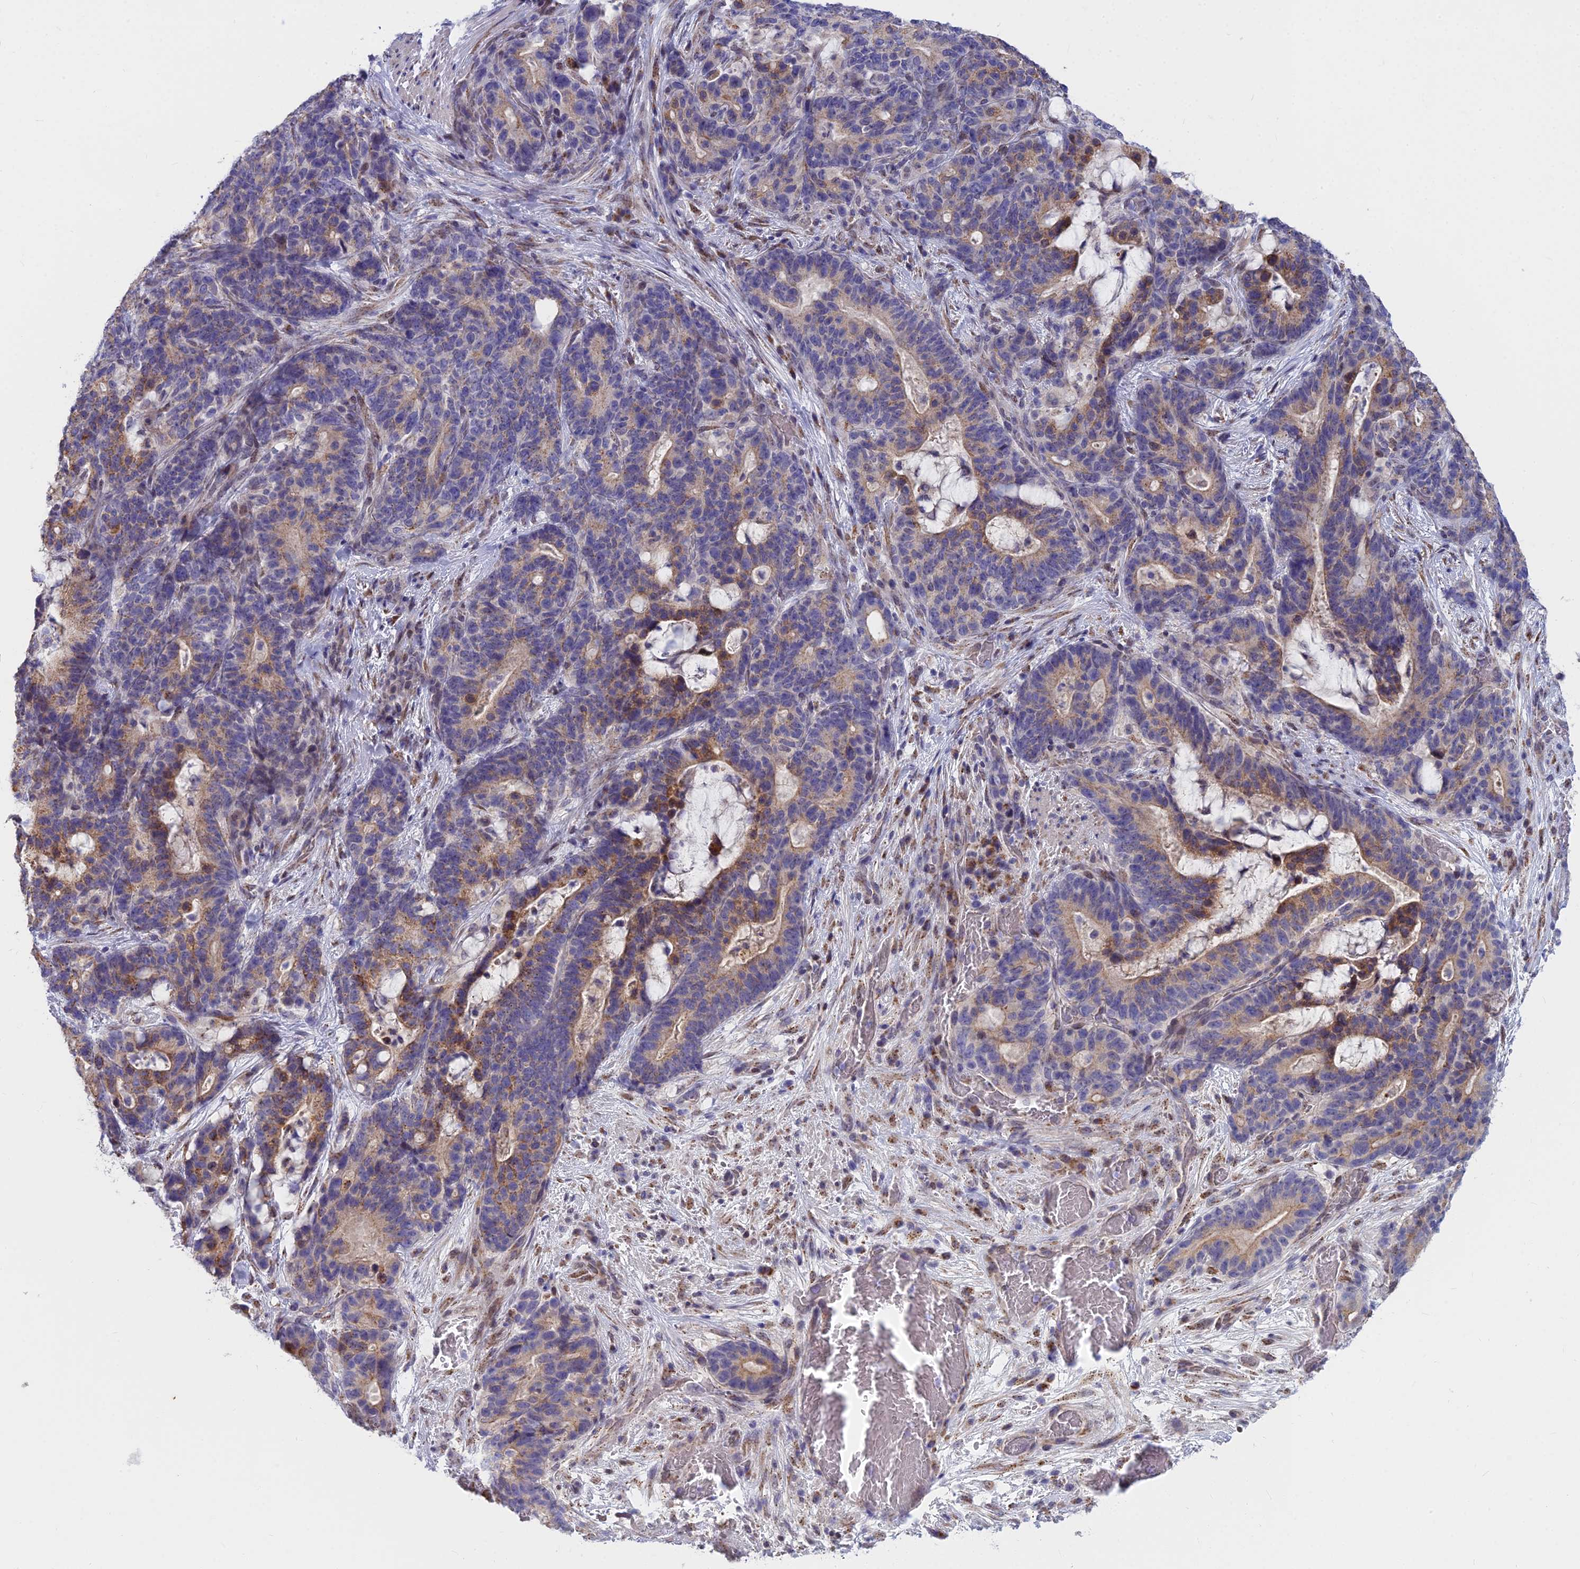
{"staining": {"intensity": "moderate", "quantity": "25%-75%", "location": "cytoplasmic/membranous"}, "tissue": "stomach cancer", "cell_type": "Tumor cells", "image_type": "cancer", "snomed": [{"axis": "morphology", "description": "Normal tissue, NOS"}, {"axis": "morphology", "description": "Adenocarcinoma, NOS"}, {"axis": "topography", "description": "Stomach"}], "caption": "This is a photomicrograph of immunohistochemistry staining of adenocarcinoma (stomach), which shows moderate positivity in the cytoplasmic/membranous of tumor cells.", "gene": "WDPCP", "patient": {"sex": "female", "age": 64}}